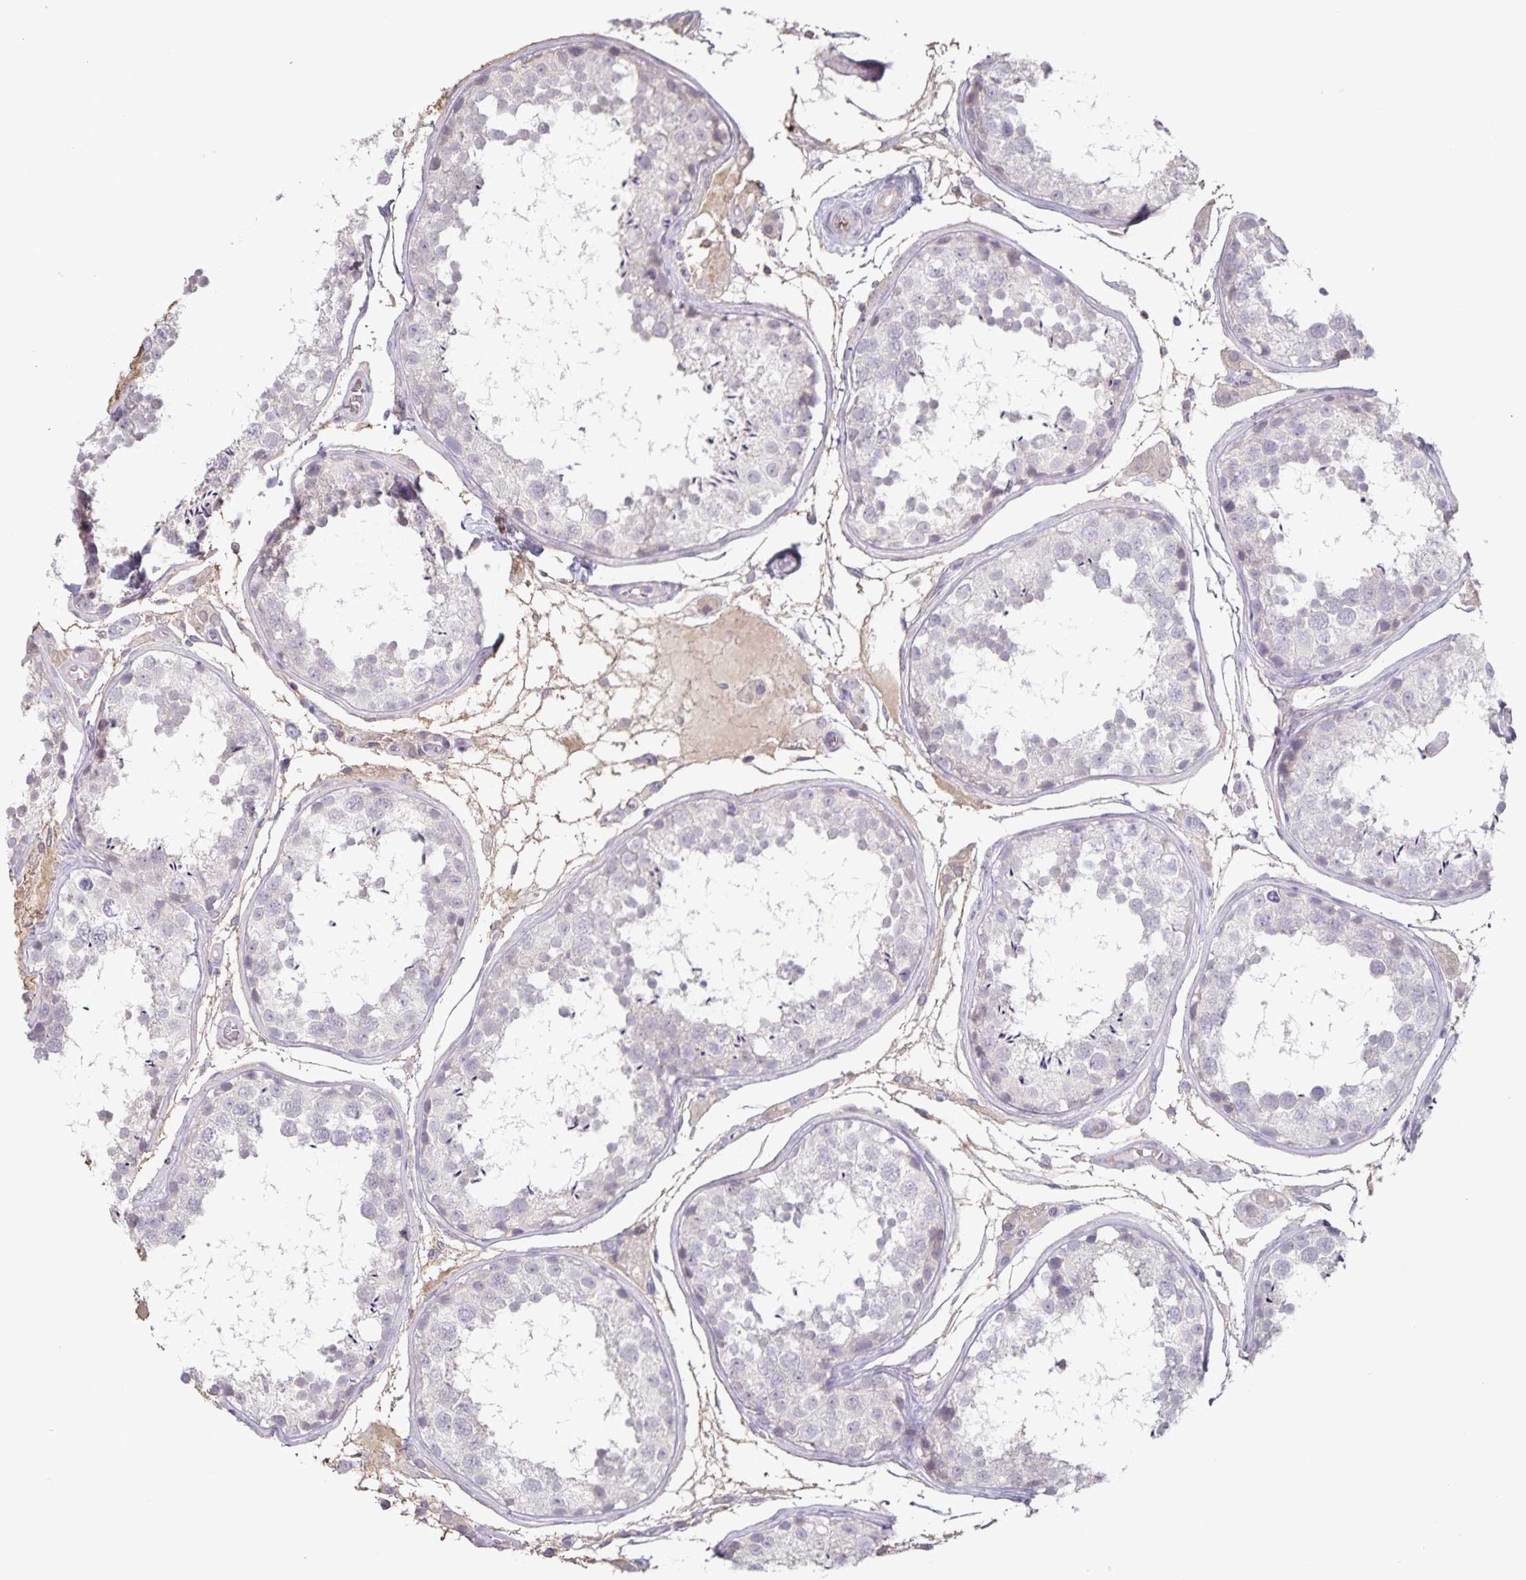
{"staining": {"intensity": "negative", "quantity": "none", "location": "none"}, "tissue": "testis", "cell_type": "Cells in seminiferous ducts", "image_type": "normal", "snomed": [{"axis": "morphology", "description": "Normal tissue, NOS"}, {"axis": "topography", "description": "Testis"}], "caption": "Cells in seminiferous ducts show no significant protein staining in benign testis. (DAB (3,3'-diaminobenzidine) immunohistochemistry (IHC) visualized using brightfield microscopy, high magnification).", "gene": "INSL5", "patient": {"sex": "male", "age": 29}}